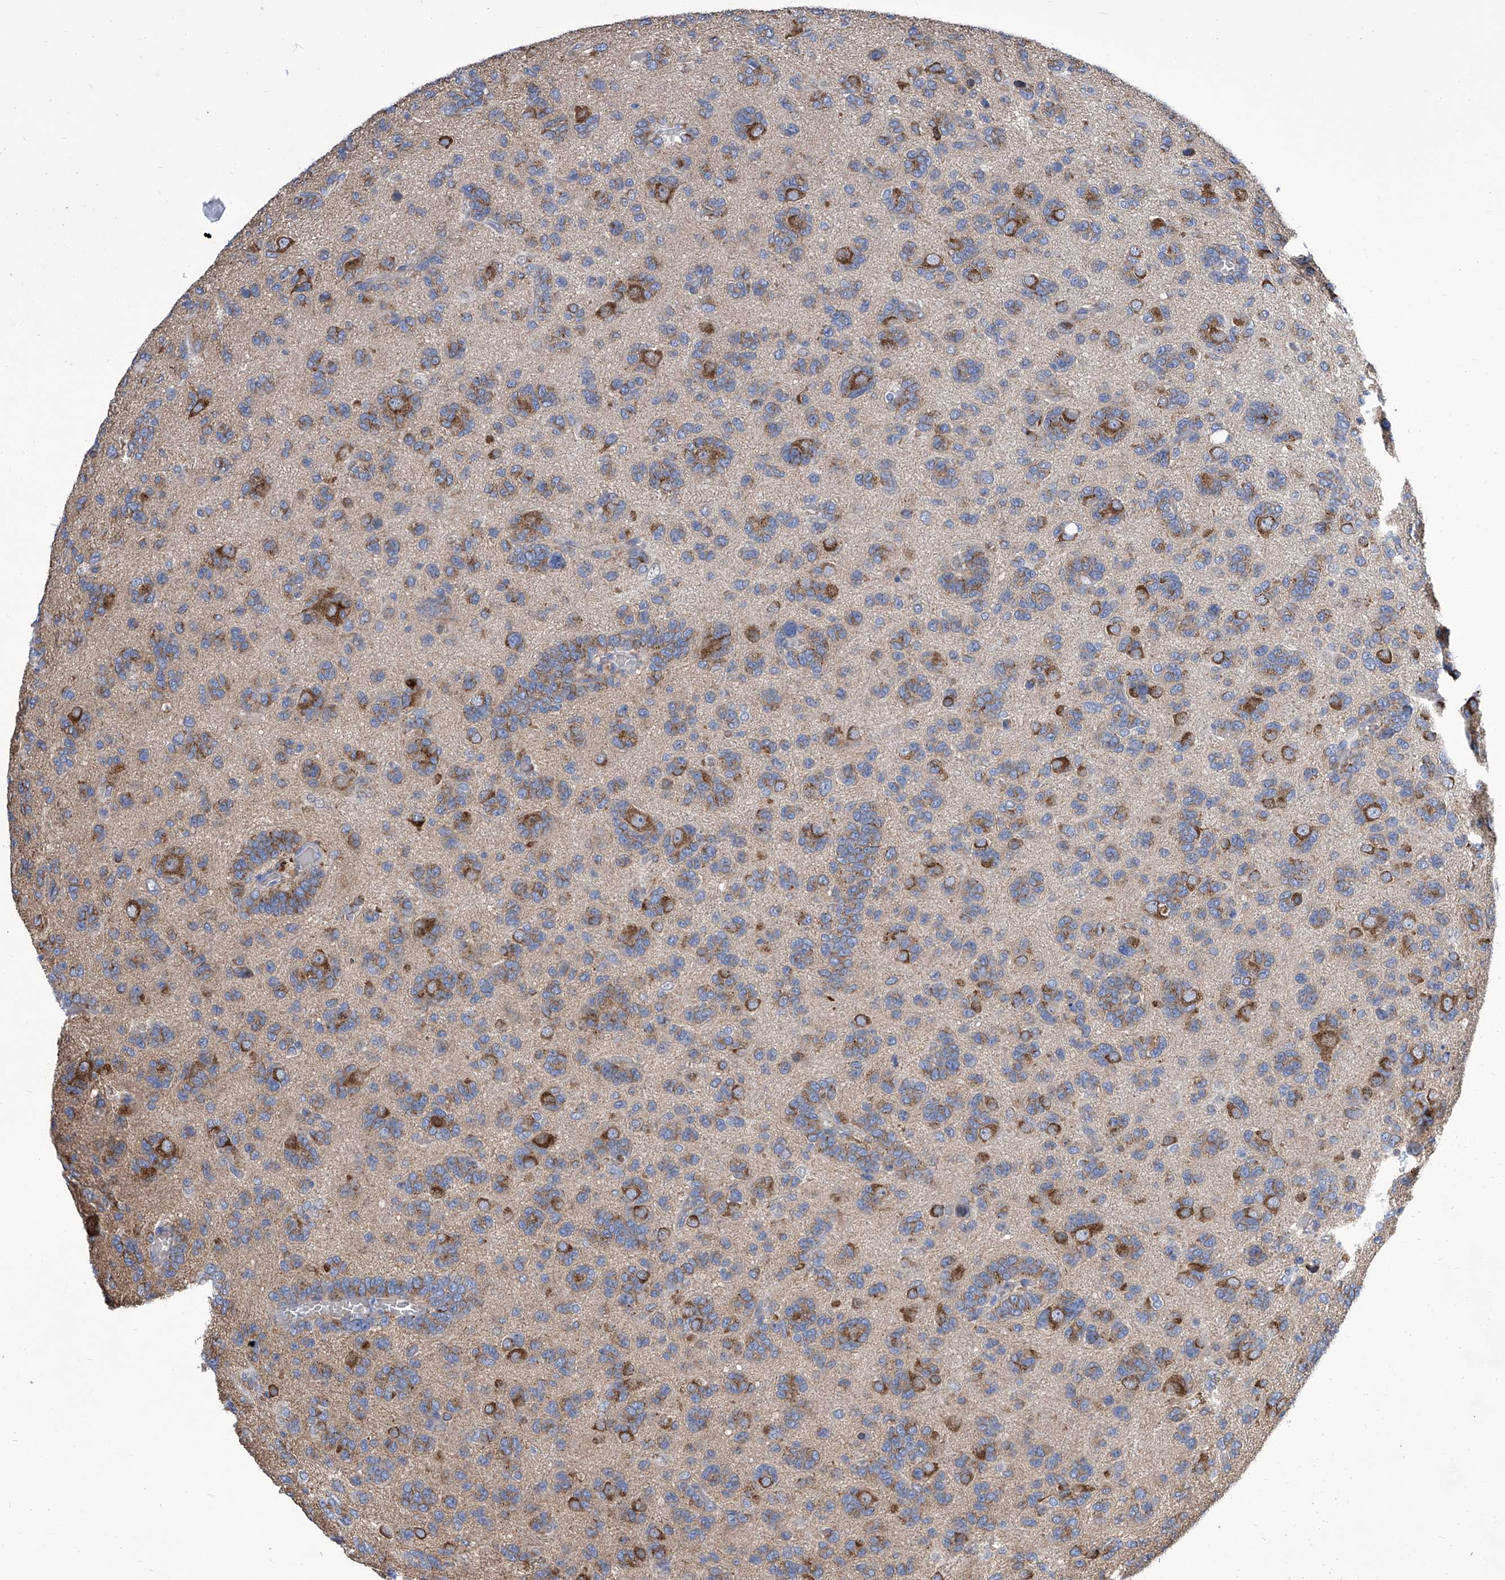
{"staining": {"intensity": "moderate", "quantity": ">75%", "location": "cytoplasmic/membranous"}, "tissue": "glioma", "cell_type": "Tumor cells", "image_type": "cancer", "snomed": [{"axis": "morphology", "description": "Glioma, malignant, High grade"}, {"axis": "topography", "description": "Brain"}], "caption": "Immunohistochemistry (IHC) photomicrograph of neoplastic tissue: human malignant glioma (high-grade) stained using immunohistochemistry (IHC) reveals medium levels of moderate protein expression localized specifically in the cytoplasmic/membranous of tumor cells, appearing as a cytoplasmic/membranous brown color.", "gene": "TJAP1", "patient": {"sex": "female", "age": 59}}